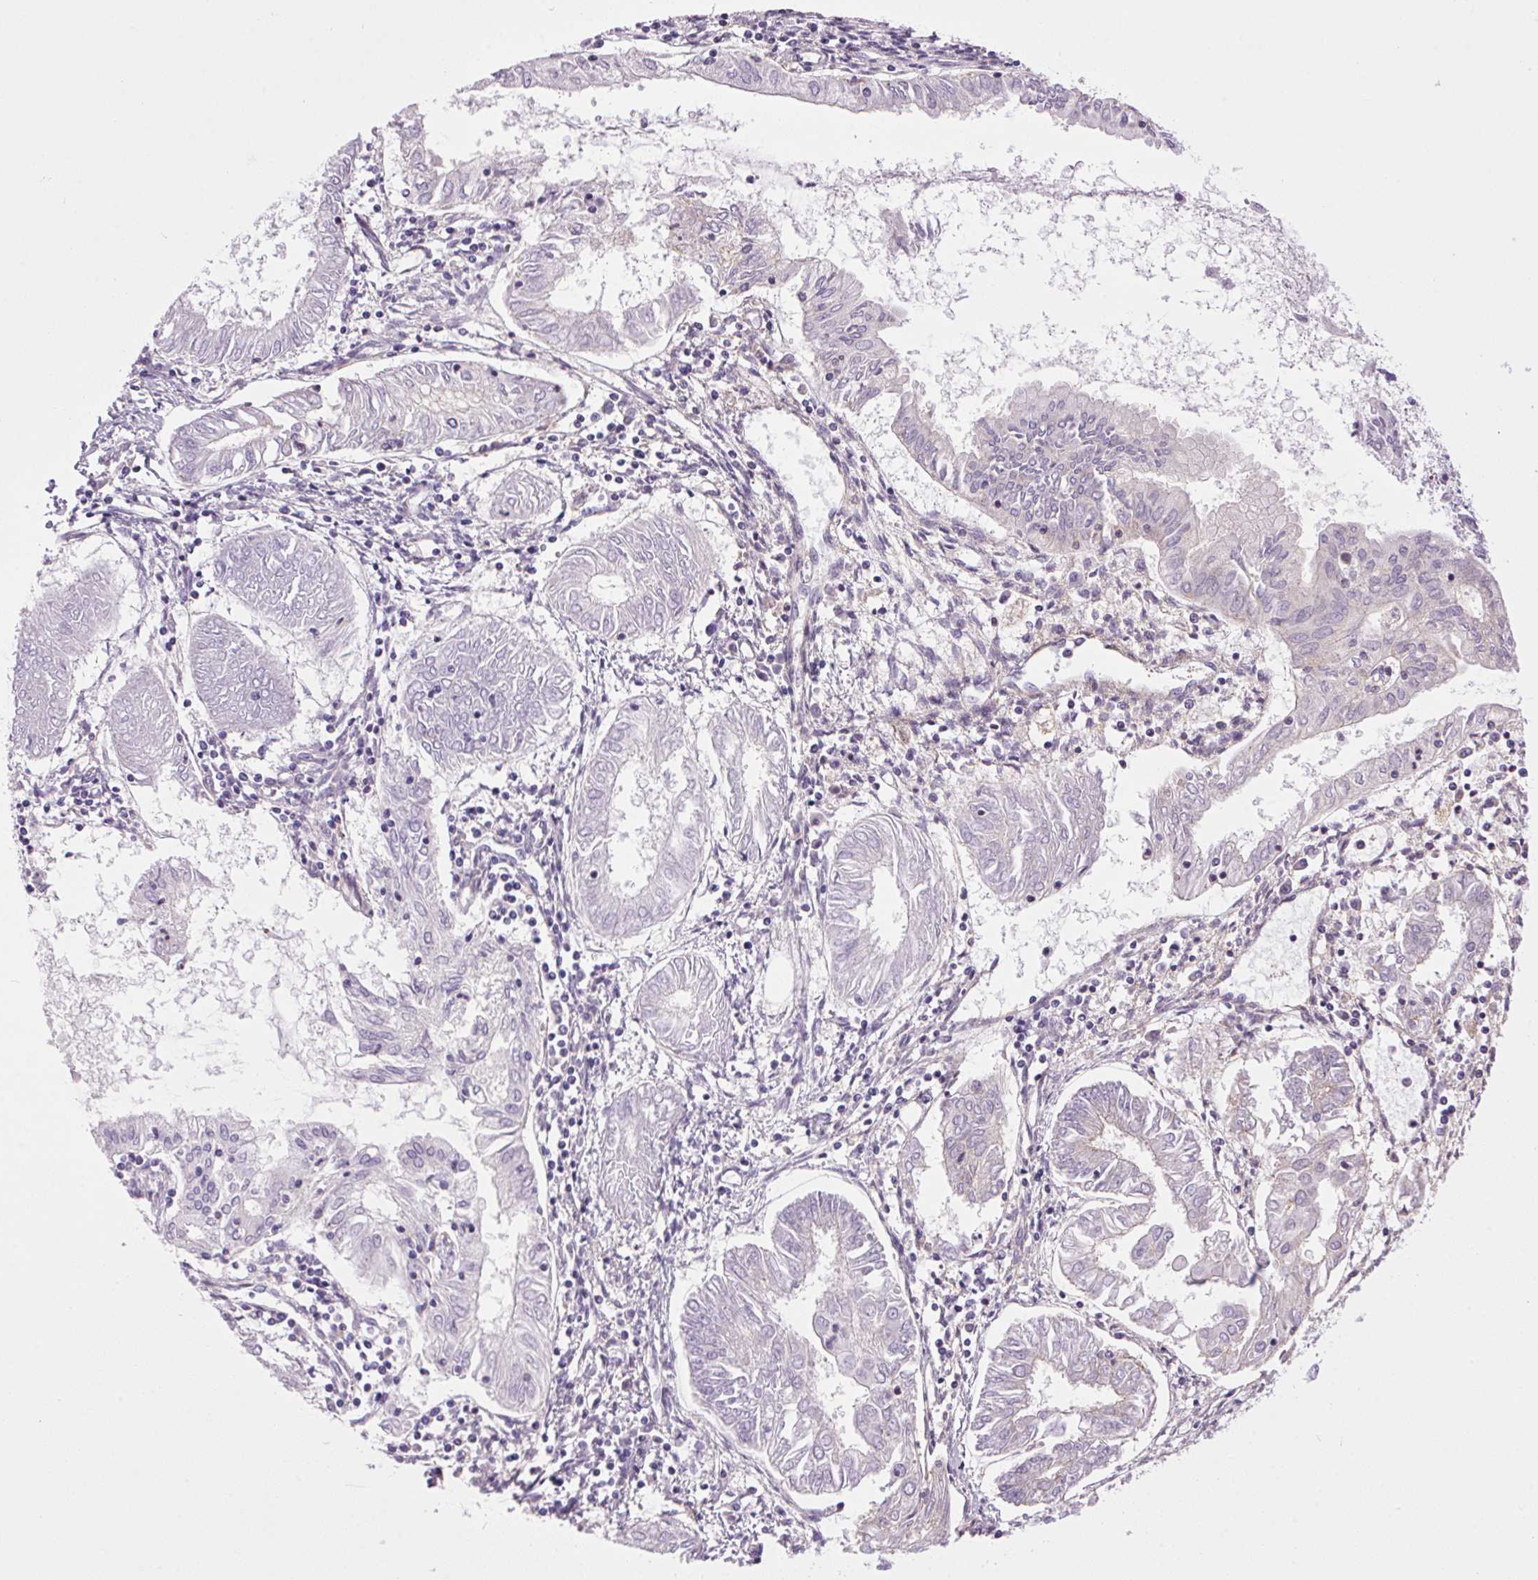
{"staining": {"intensity": "negative", "quantity": "none", "location": "none"}, "tissue": "endometrial cancer", "cell_type": "Tumor cells", "image_type": "cancer", "snomed": [{"axis": "morphology", "description": "Adenocarcinoma, NOS"}, {"axis": "topography", "description": "Endometrium"}], "caption": "The image exhibits no significant expression in tumor cells of endometrial adenocarcinoma.", "gene": "SMIM13", "patient": {"sex": "female", "age": 68}}